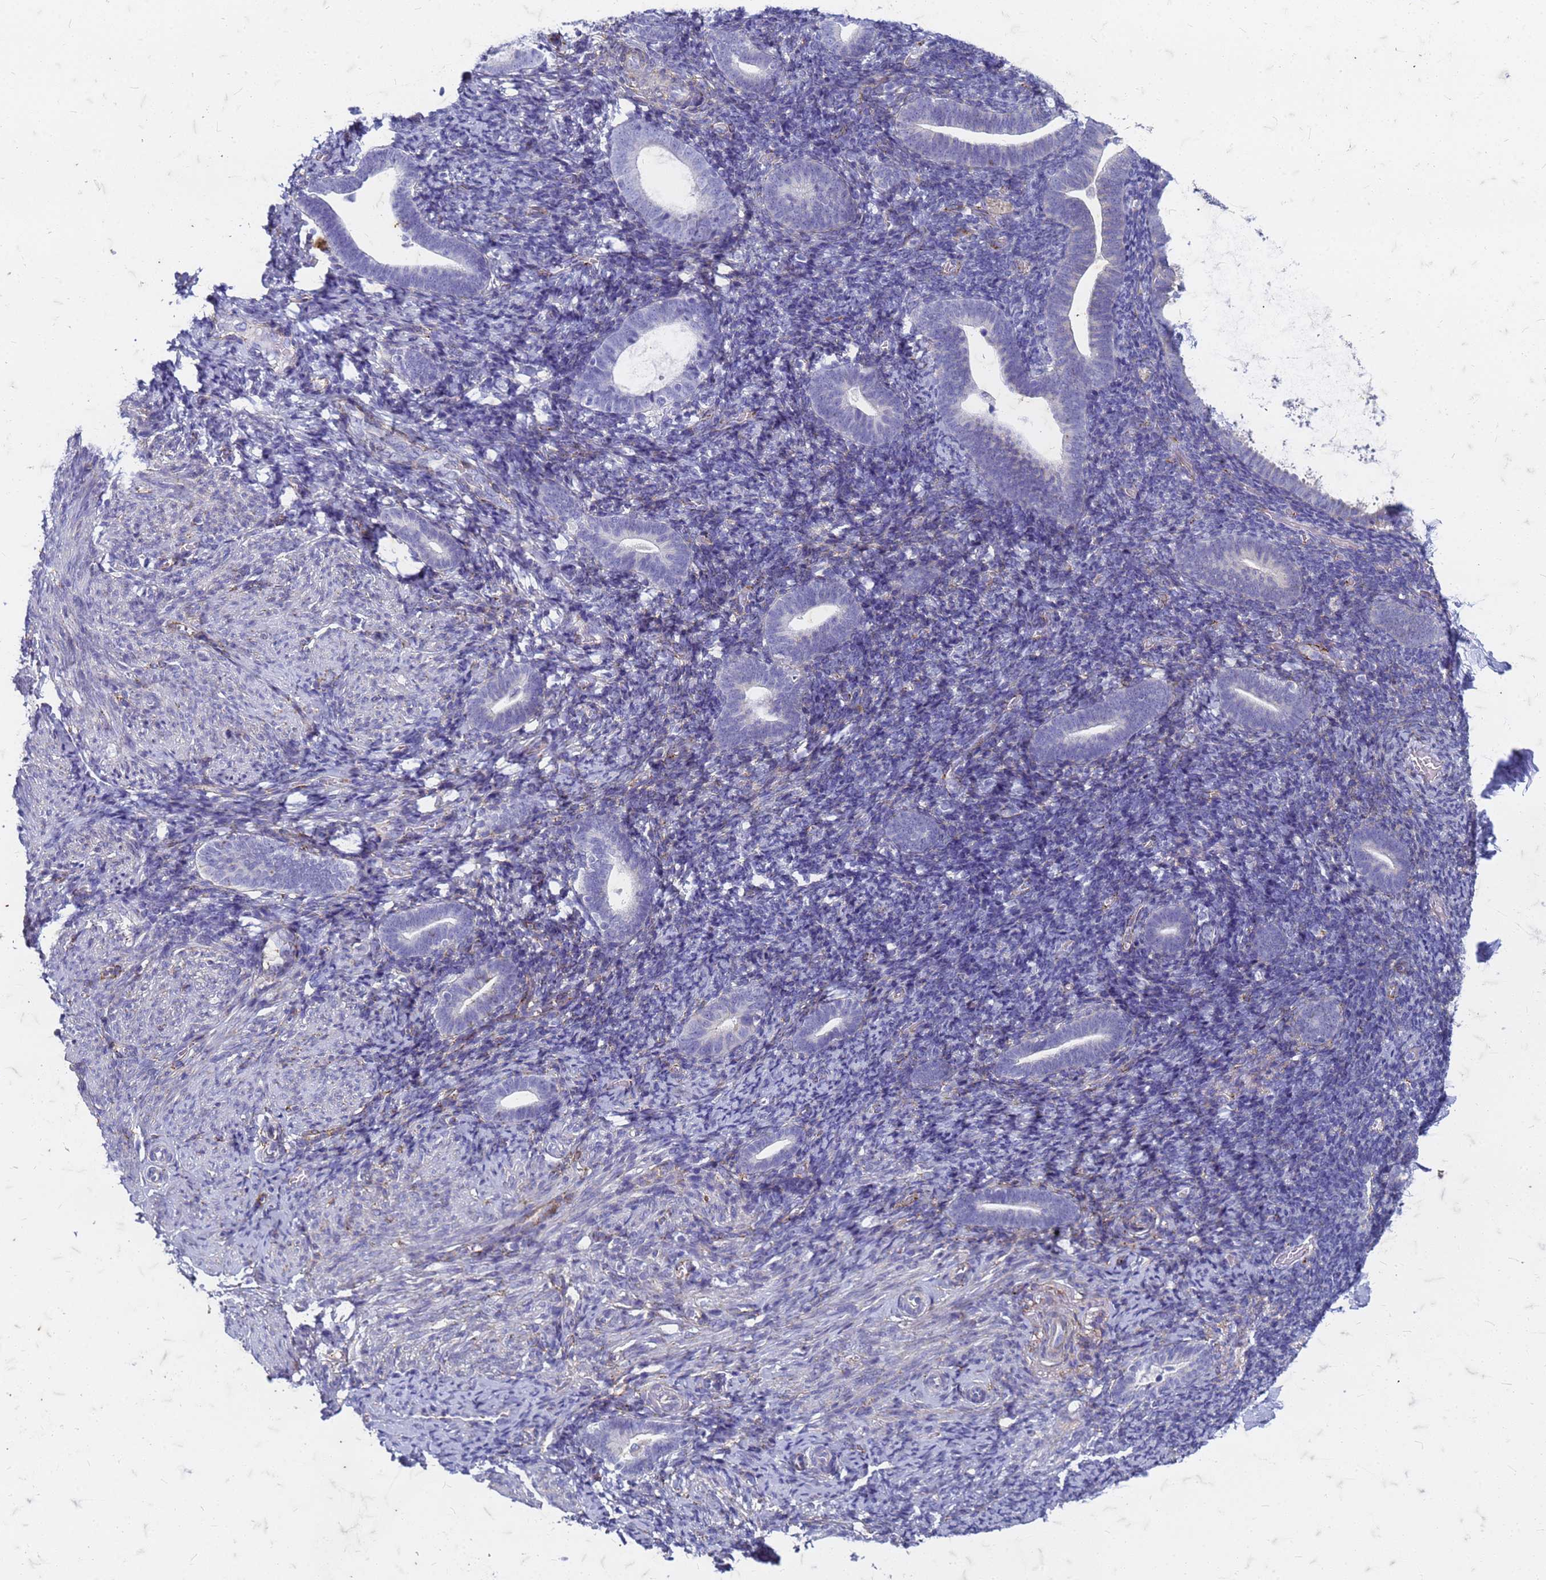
{"staining": {"intensity": "moderate", "quantity": "<25%", "location": "cytoplasmic/membranous"}, "tissue": "endometrium", "cell_type": "Cells in endometrial stroma", "image_type": "normal", "snomed": [{"axis": "morphology", "description": "Normal tissue, NOS"}, {"axis": "topography", "description": "Endometrium"}], "caption": "Immunohistochemistry (IHC) photomicrograph of benign endometrium: human endometrium stained using immunohistochemistry (IHC) reveals low levels of moderate protein expression localized specifically in the cytoplasmic/membranous of cells in endometrial stroma, appearing as a cytoplasmic/membranous brown color.", "gene": "TRIM64B", "patient": {"sex": "female", "age": 51}}